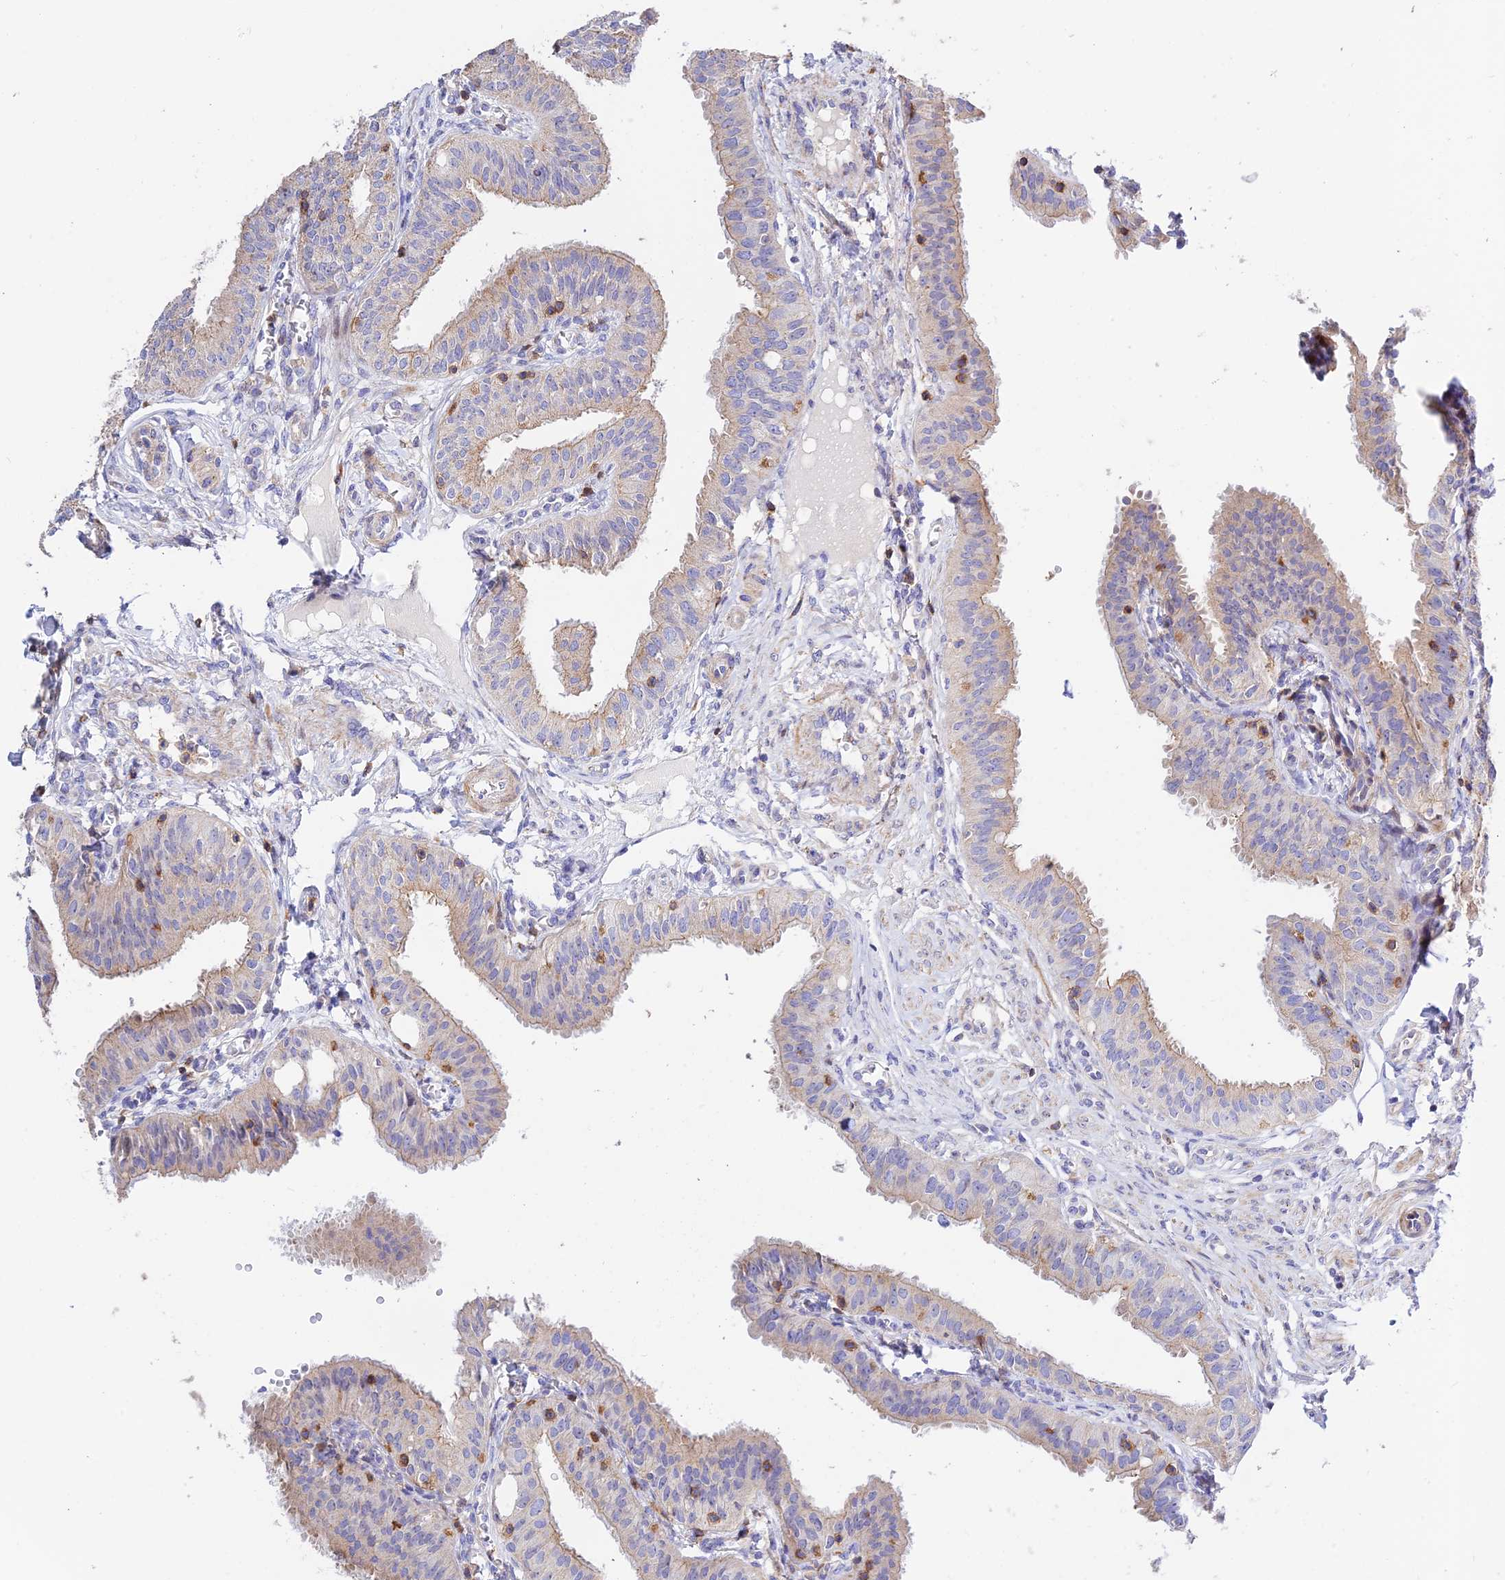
{"staining": {"intensity": "weak", "quantity": "25%-75%", "location": "cytoplasmic/membranous"}, "tissue": "fallopian tube", "cell_type": "Glandular cells", "image_type": "normal", "snomed": [{"axis": "morphology", "description": "Normal tissue, NOS"}, {"axis": "topography", "description": "Fallopian tube"}, {"axis": "topography", "description": "Ovary"}], "caption": "Glandular cells display low levels of weak cytoplasmic/membranous positivity in approximately 25%-75% of cells in normal fallopian tube.", "gene": "PRIM1", "patient": {"sex": "female", "age": 42}}